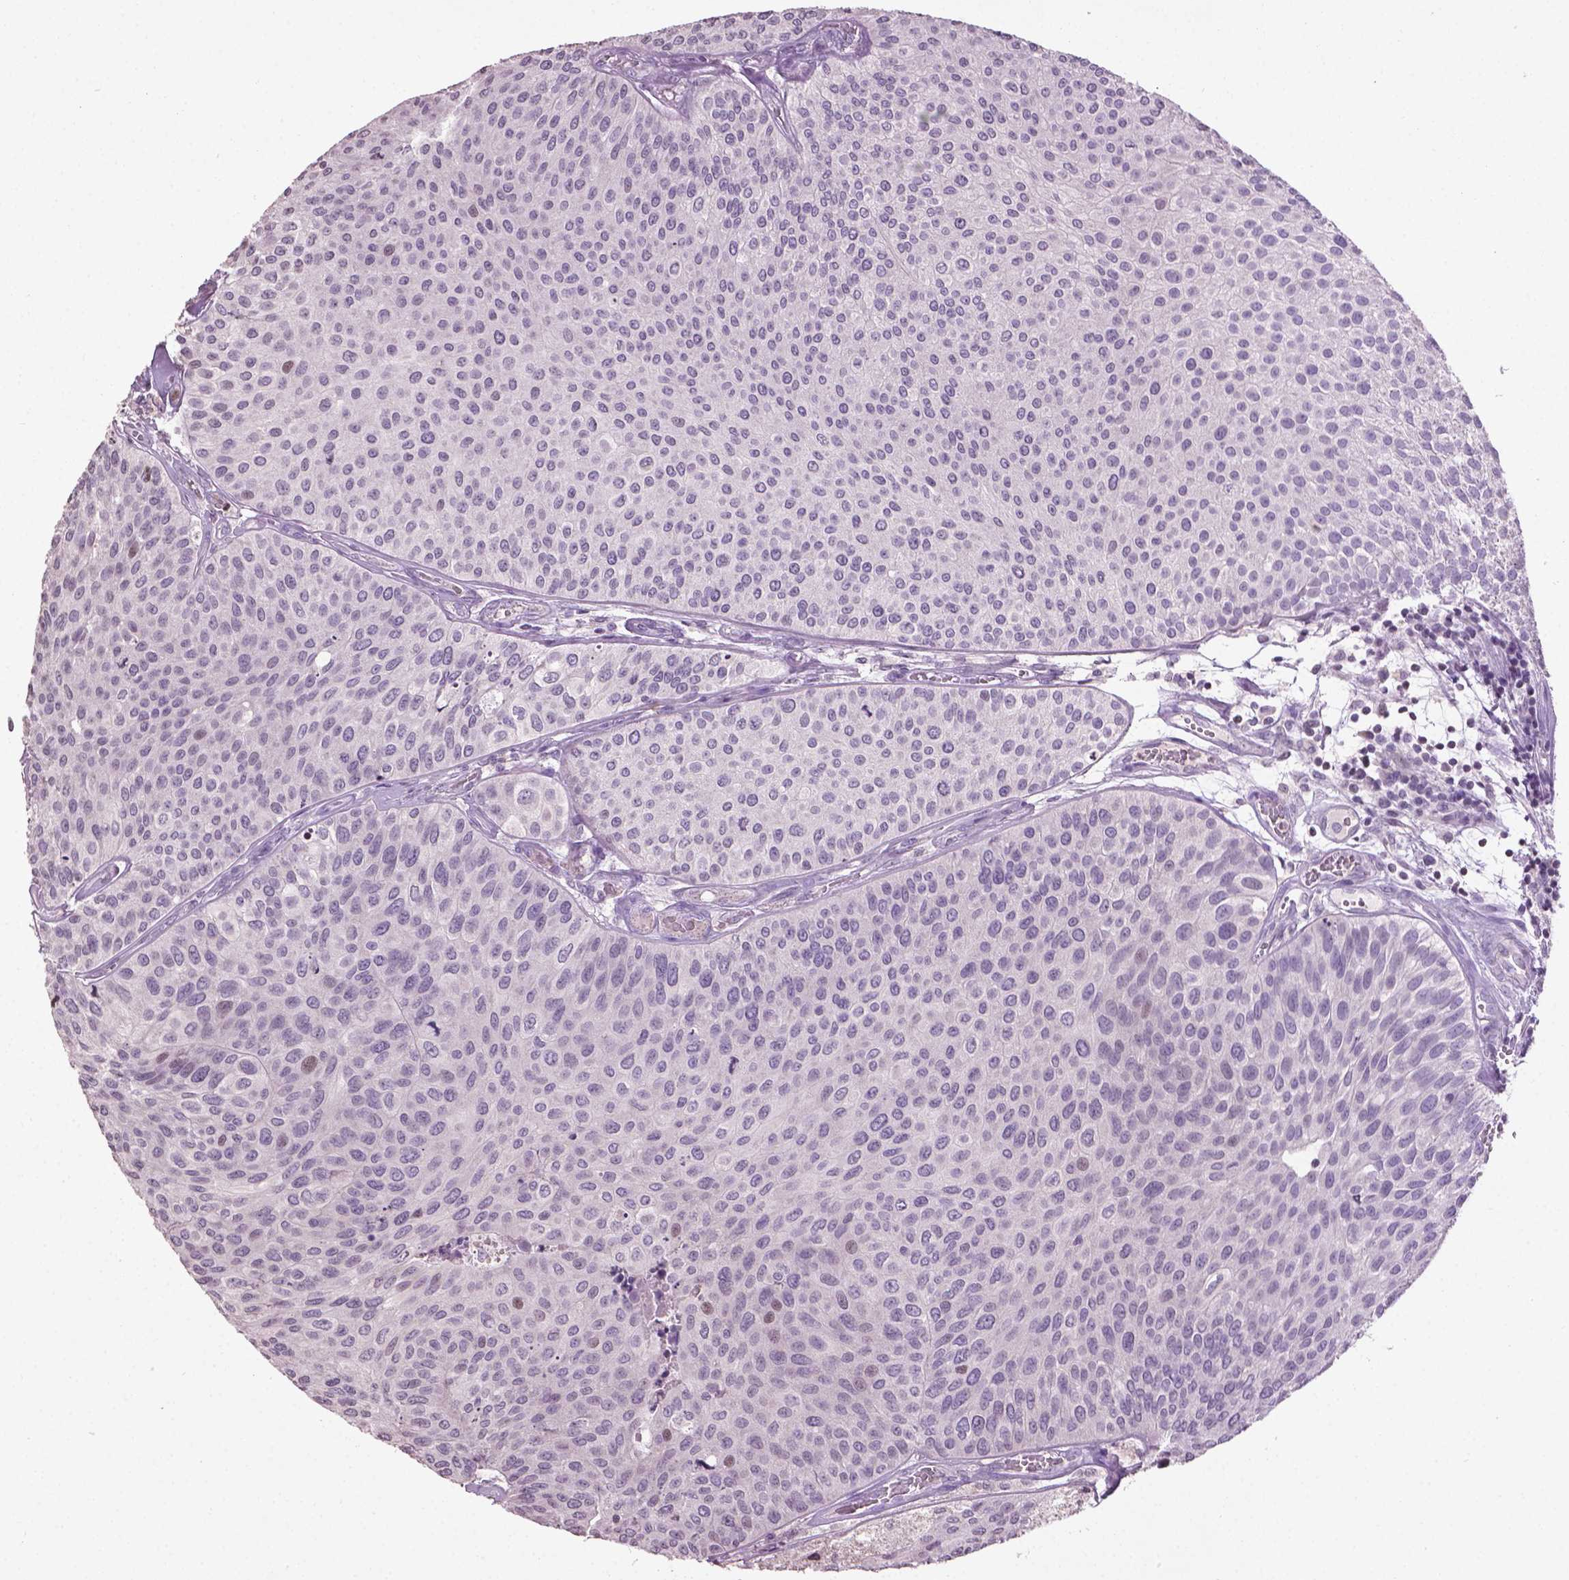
{"staining": {"intensity": "negative", "quantity": "none", "location": "none"}, "tissue": "urothelial cancer", "cell_type": "Tumor cells", "image_type": "cancer", "snomed": [{"axis": "morphology", "description": "Urothelial carcinoma, Low grade"}, {"axis": "topography", "description": "Urinary bladder"}], "caption": "A micrograph of human low-grade urothelial carcinoma is negative for staining in tumor cells. (DAB immunohistochemistry visualized using brightfield microscopy, high magnification).", "gene": "NTNG2", "patient": {"sex": "female", "age": 87}}